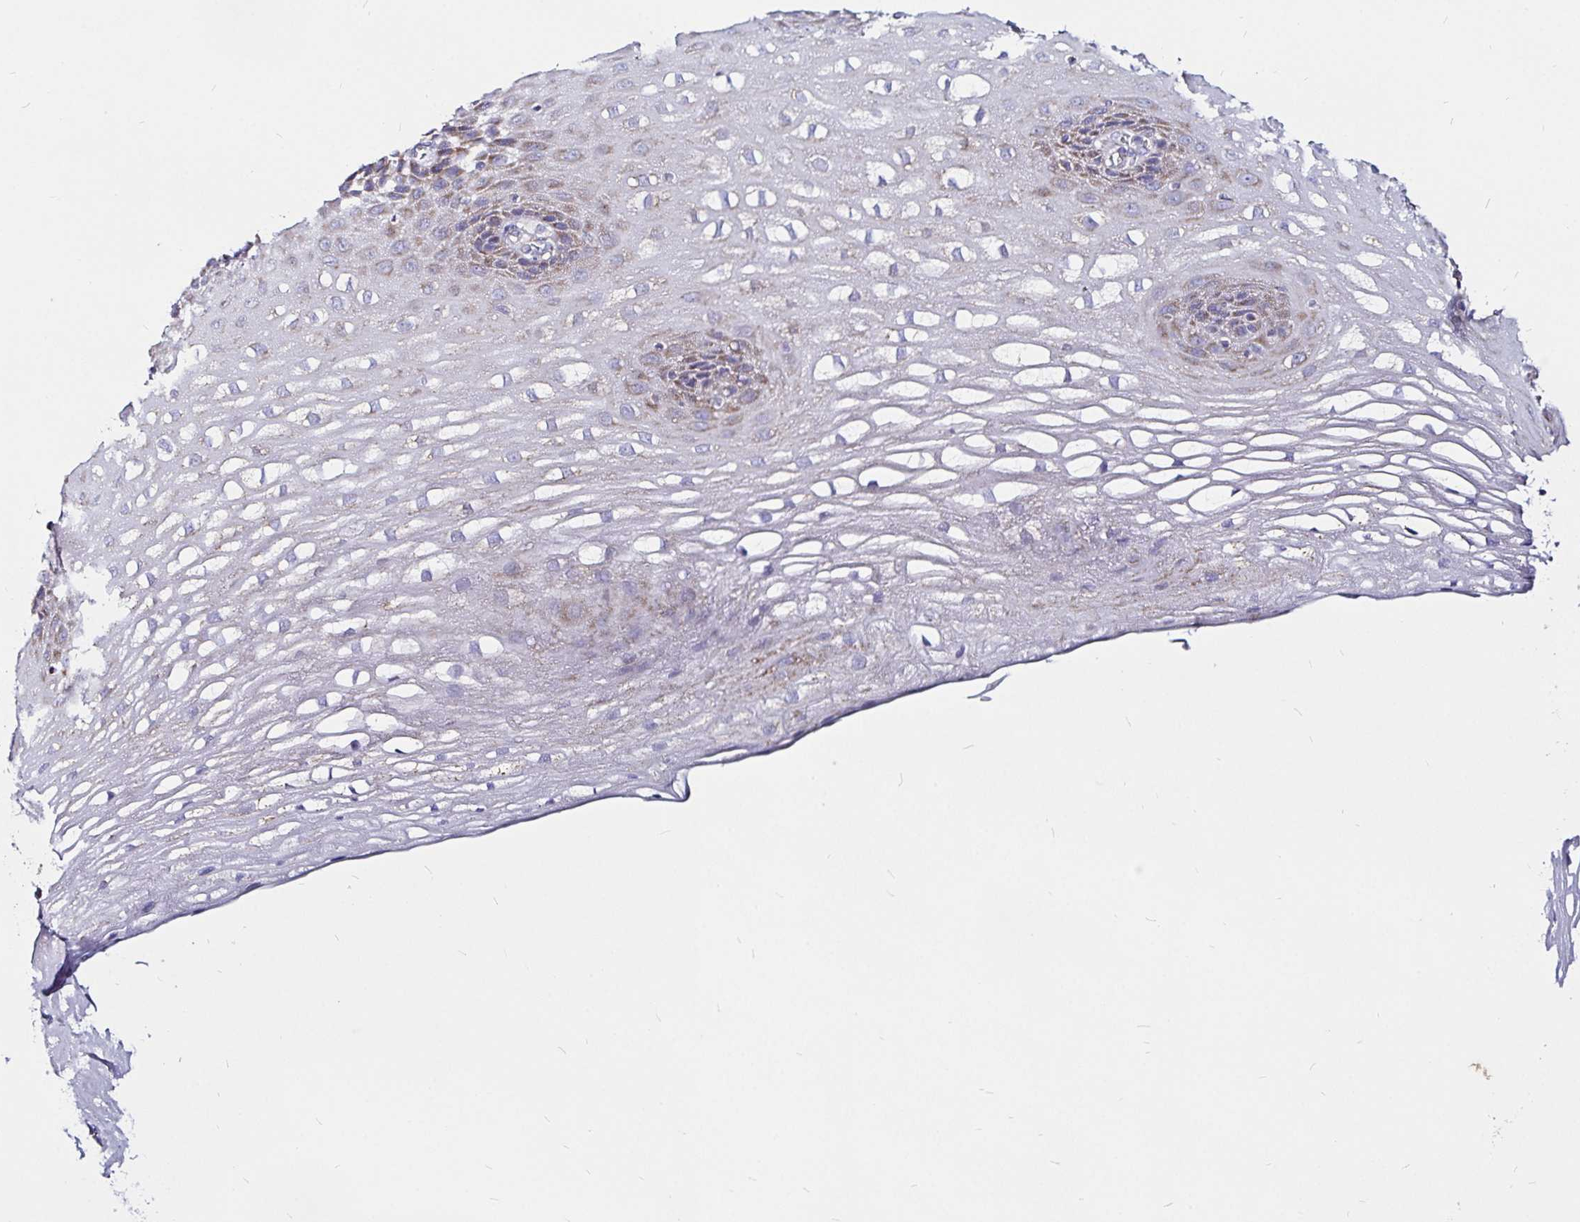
{"staining": {"intensity": "weak", "quantity": "25%-75%", "location": "cytoplasmic/membranous"}, "tissue": "esophagus", "cell_type": "Squamous epithelial cells", "image_type": "normal", "snomed": [{"axis": "morphology", "description": "Normal tissue, NOS"}, {"axis": "topography", "description": "Esophagus"}], "caption": "Immunohistochemistry (IHC) (DAB (3,3'-diaminobenzidine)) staining of unremarkable human esophagus exhibits weak cytoplasmic/membranous protein staining in about 25%-75% of squamous epithelial cells.", "gene": "PGAM2", "patient": {"sex": "male", "age": 62}}